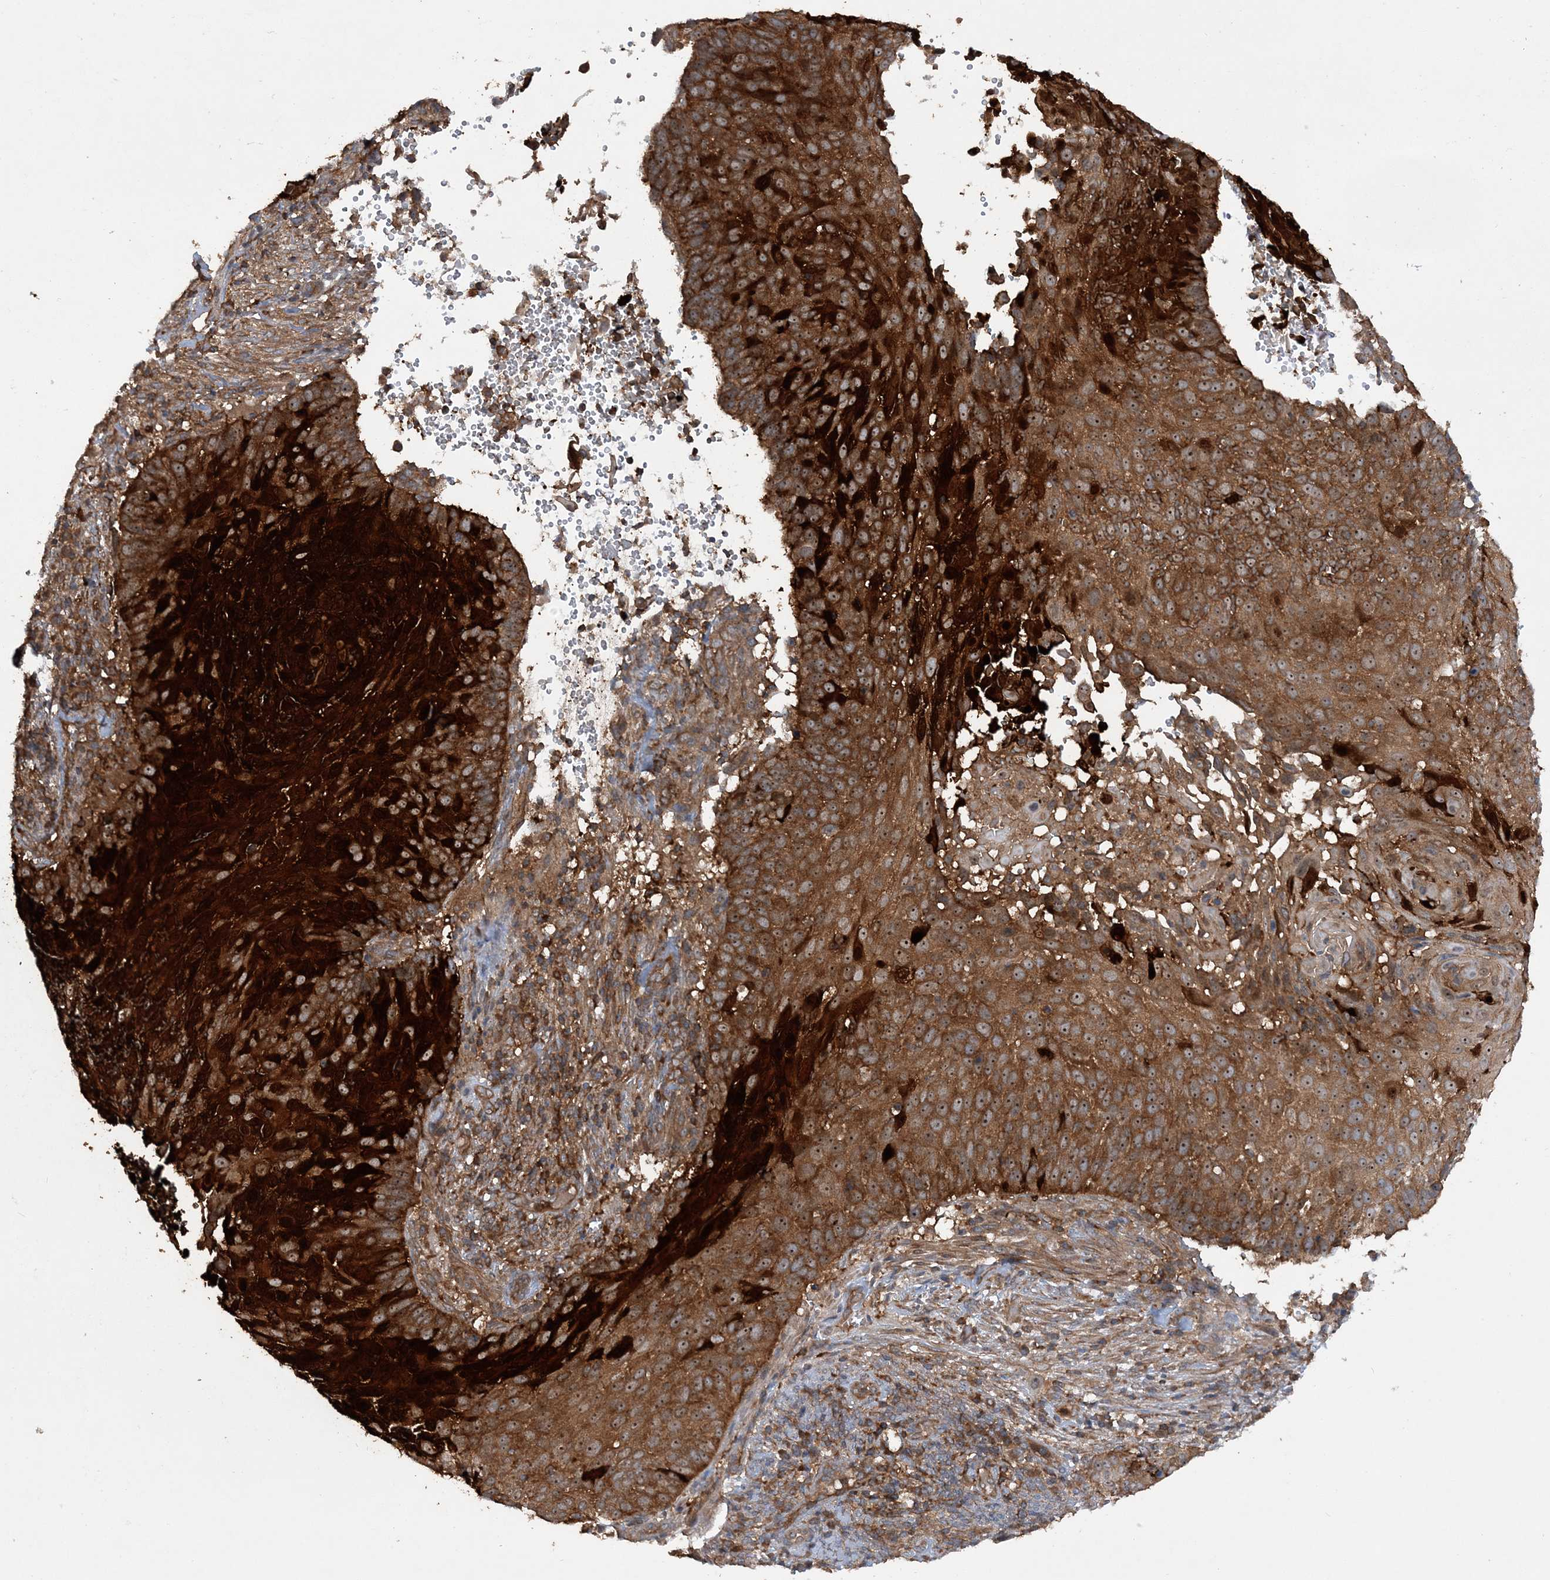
{"staining": {"intensity": "strong", "quantity": "25%-75%", "location": "cytoplasmic/membranous,nuclear"}, "tissue": "cervical cancer", "cell_type": "Tumor cells", "image_type": "cancer", "snomed": [{"axis": "morphology", "description": "Squamous cell carcinoma, NOS"}, {"axis": "topography", "description": "Cervix"}], "caption": "Immunohistochemical staining of cervical cancer reveals high levels of strong cytoplasmic/membranous and nuclear expression in about 25%-75% of tumor cells.", "gene": "ACAP2", "patient": {"sex": "female", "age": 74}}